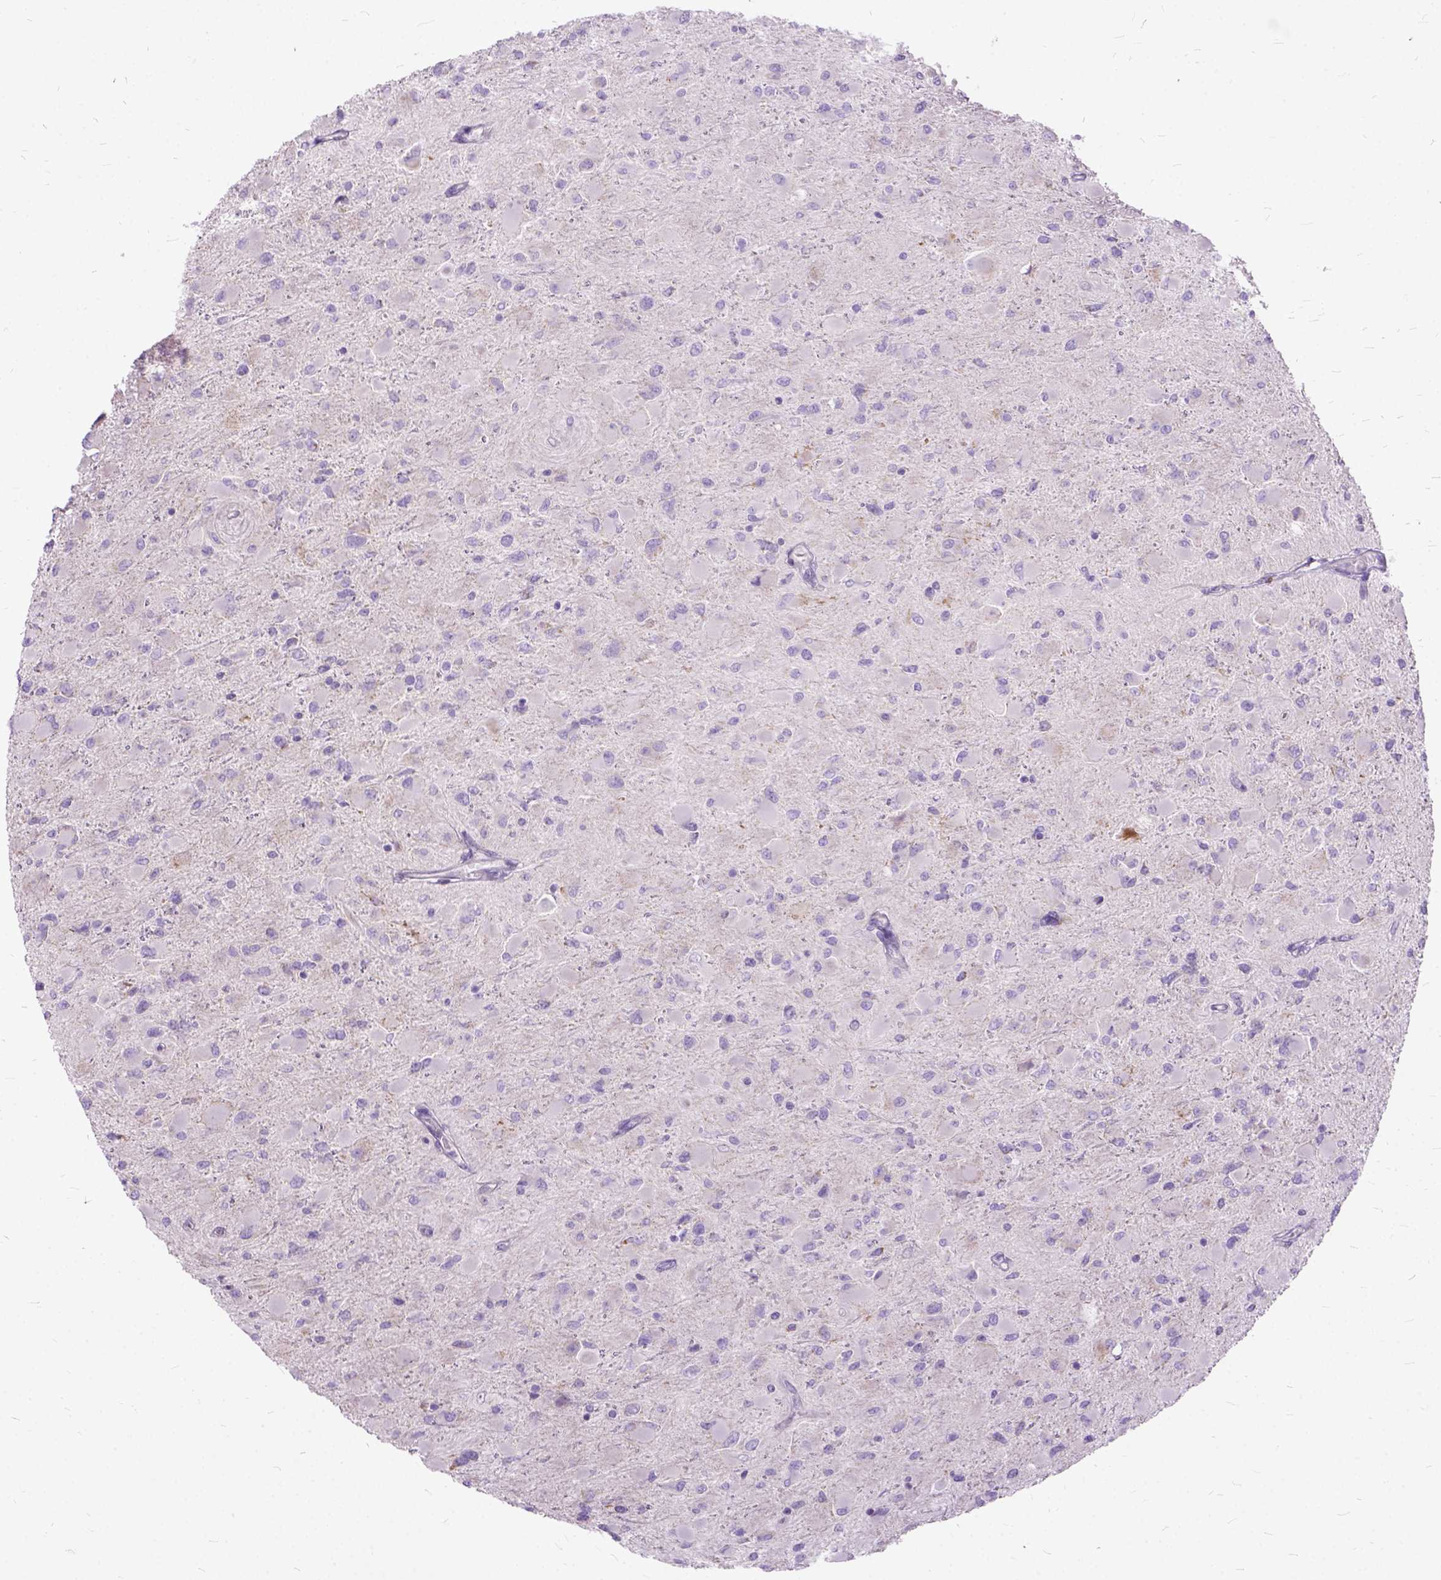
{"staining": {"intensity": "negative", "quantity": "none", "location": "none"}, "tissue": "glioma", "cell_type": "Tumor cells", "image_type": "cancer", "snomed": [{"axis": "morphology", "description": "Glioma, malignant, High grade"}, {"axis": "topography", "description": "Cerebral cortex"}], "caption": "A histopathology image of glioma stained for a protein shows no brown staining in tumor cells.", "gene": "CTAG2", "patient": {"sex": "female", "age": 36}}